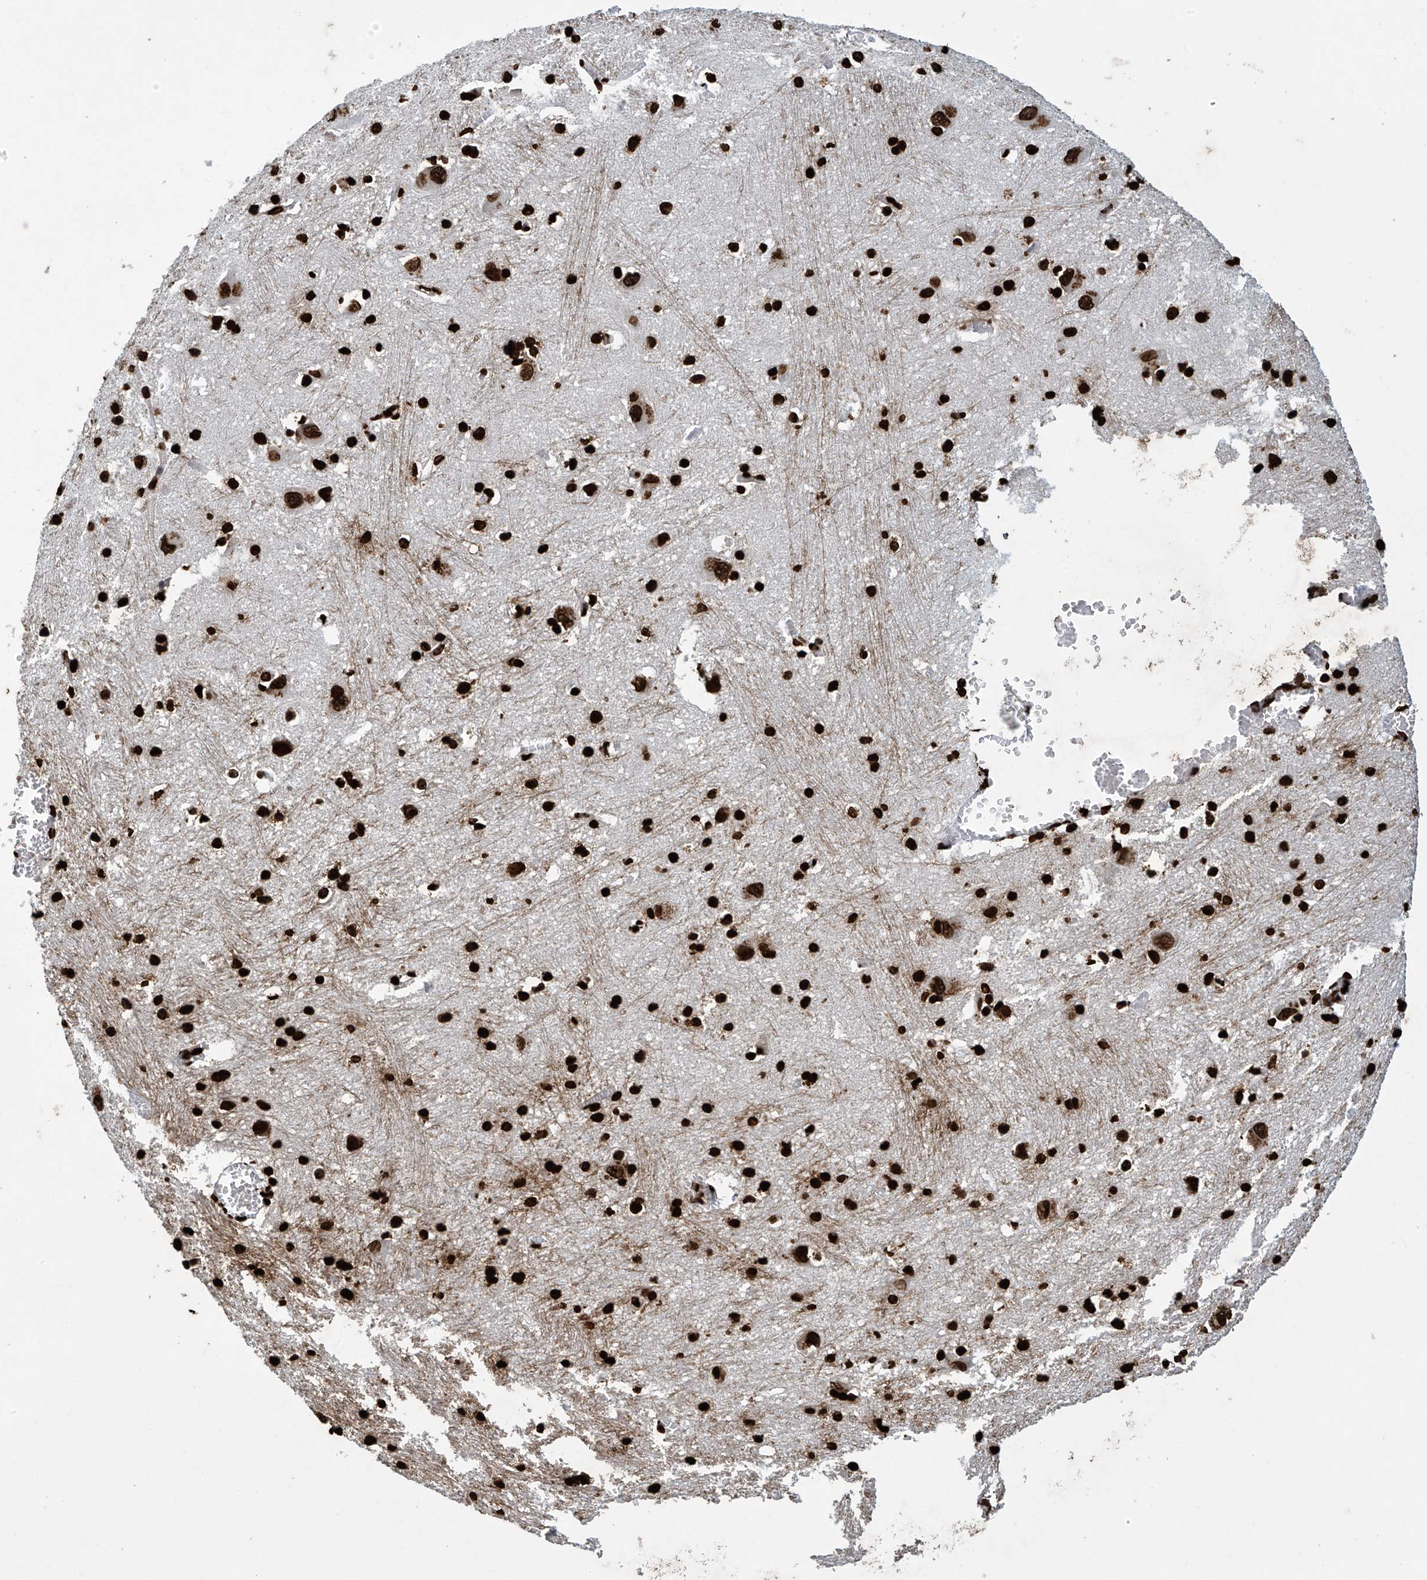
{"staining": {"intensity": "strong", "quantity": ">75%", "location": "nuclear"}, "tissue": "caudate", "cell_type": "Glial cells", "image_type": "normal", "snomed": [{"axis": "morphology", "description": "Normal tissue, NOS"}, {"axis": "topography", "description": "Lateral ventricle wall"}], "caption": "The photomicrograph demonstrates staining of normal caudate, revealing strong nuclear protein staining (brown color) within glial cells. (Stains: DAB (3,3'-diaminobenzidine) in brown, nuclei in blue, Microscopy: brightfield microscopy at high magnification).", "gene": "H3", "patient": {"sex": "male", "age": 37}}